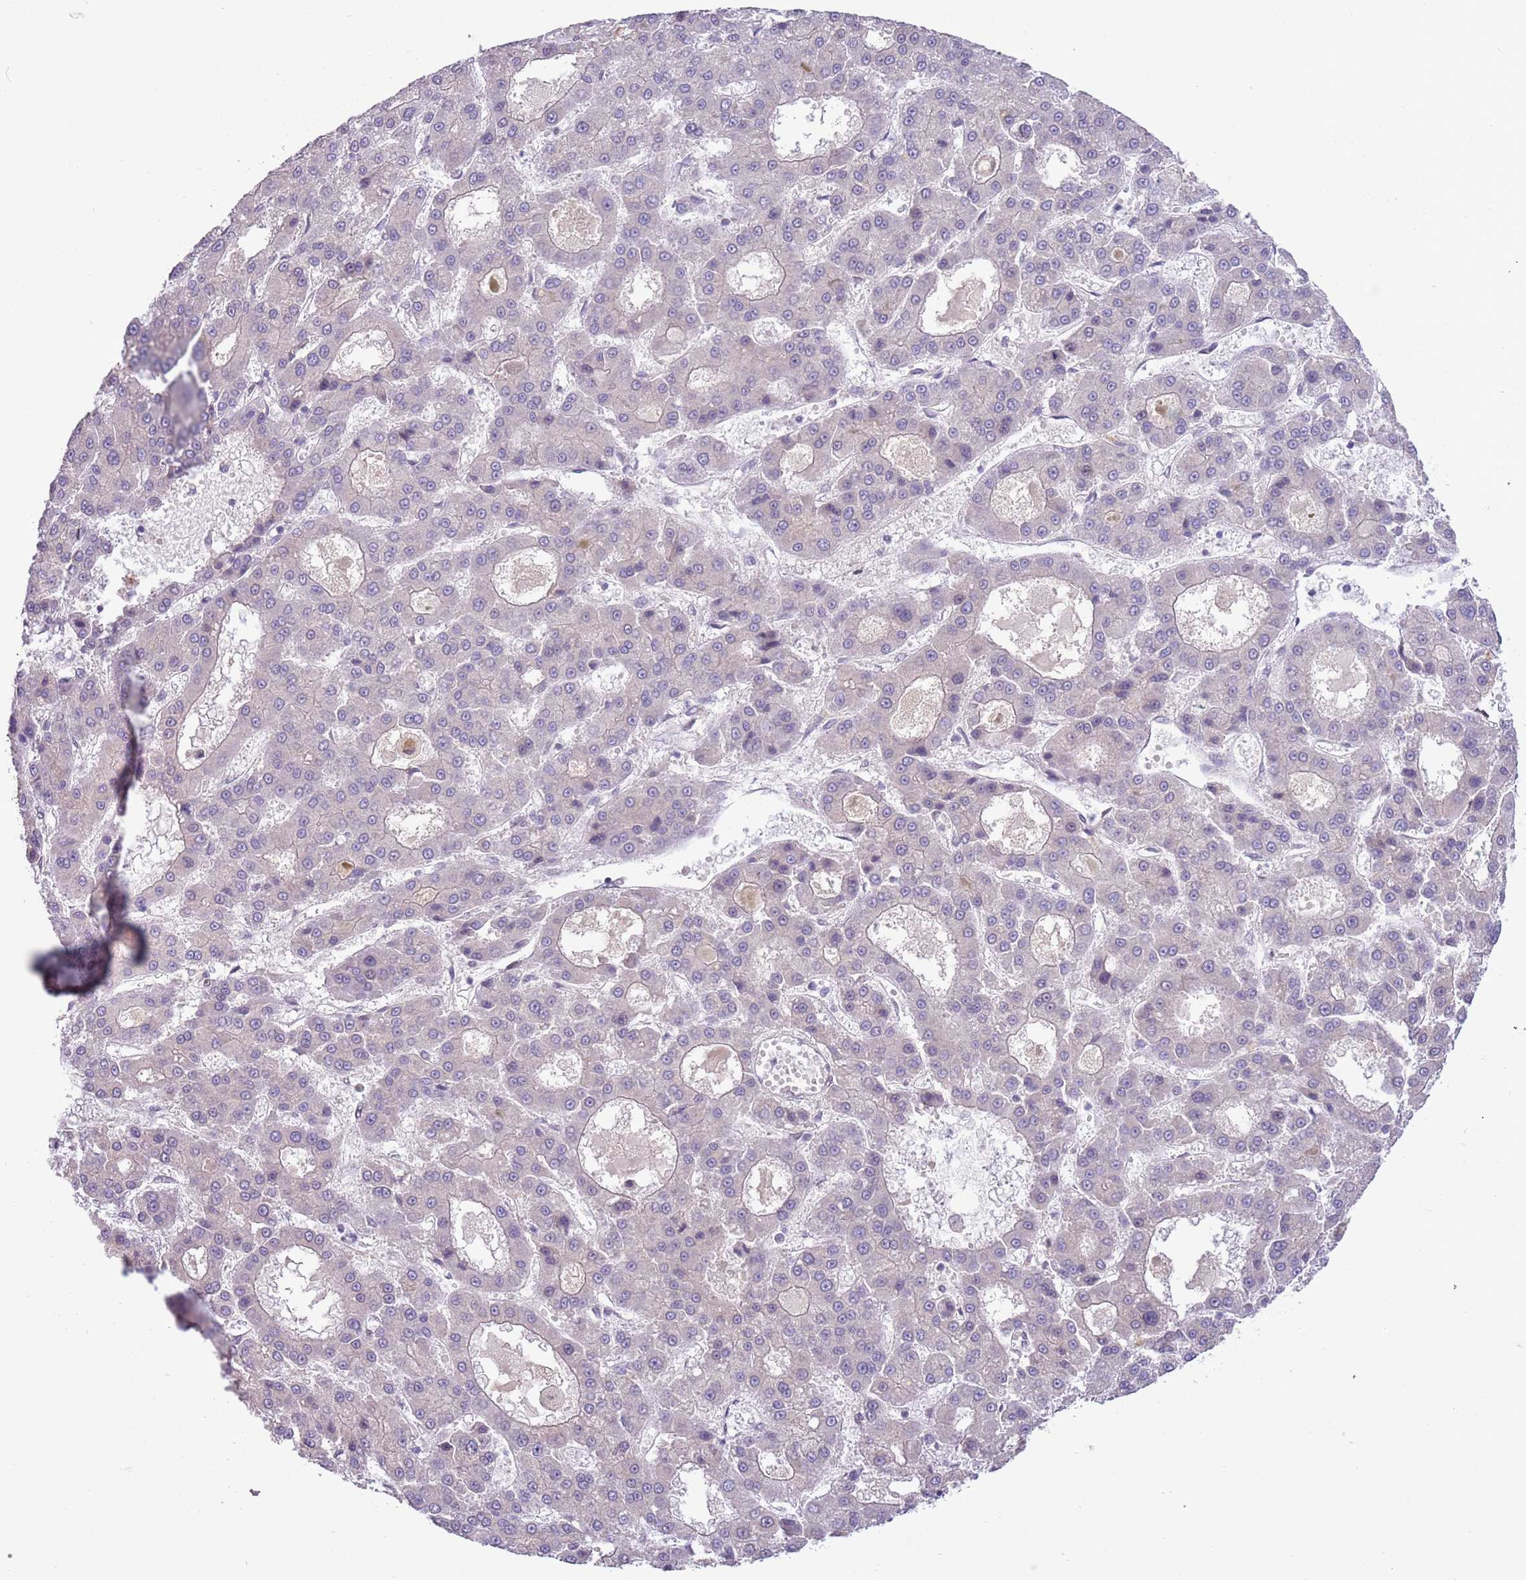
{"staining": {"intensity": "negative", "quantity": "none", "location": "none"}, "tissue": "liver cancer", "cell_type": "Tumor cells", "image_type": "cancer", "snomed": [{"axis": "morphology", "description": "Carcinoma, Hepatocellular, NOS"}, {"axis": "topography", "description": "Liver"}], "caption": "An immunohistochemistry image of liver hepatocellular carcinoma is shown. There is no staining in tumor cells of liver hepatocellular carcinoma.", "gene": "CCND2", "patient": {"sex": "male", "age": 70}}